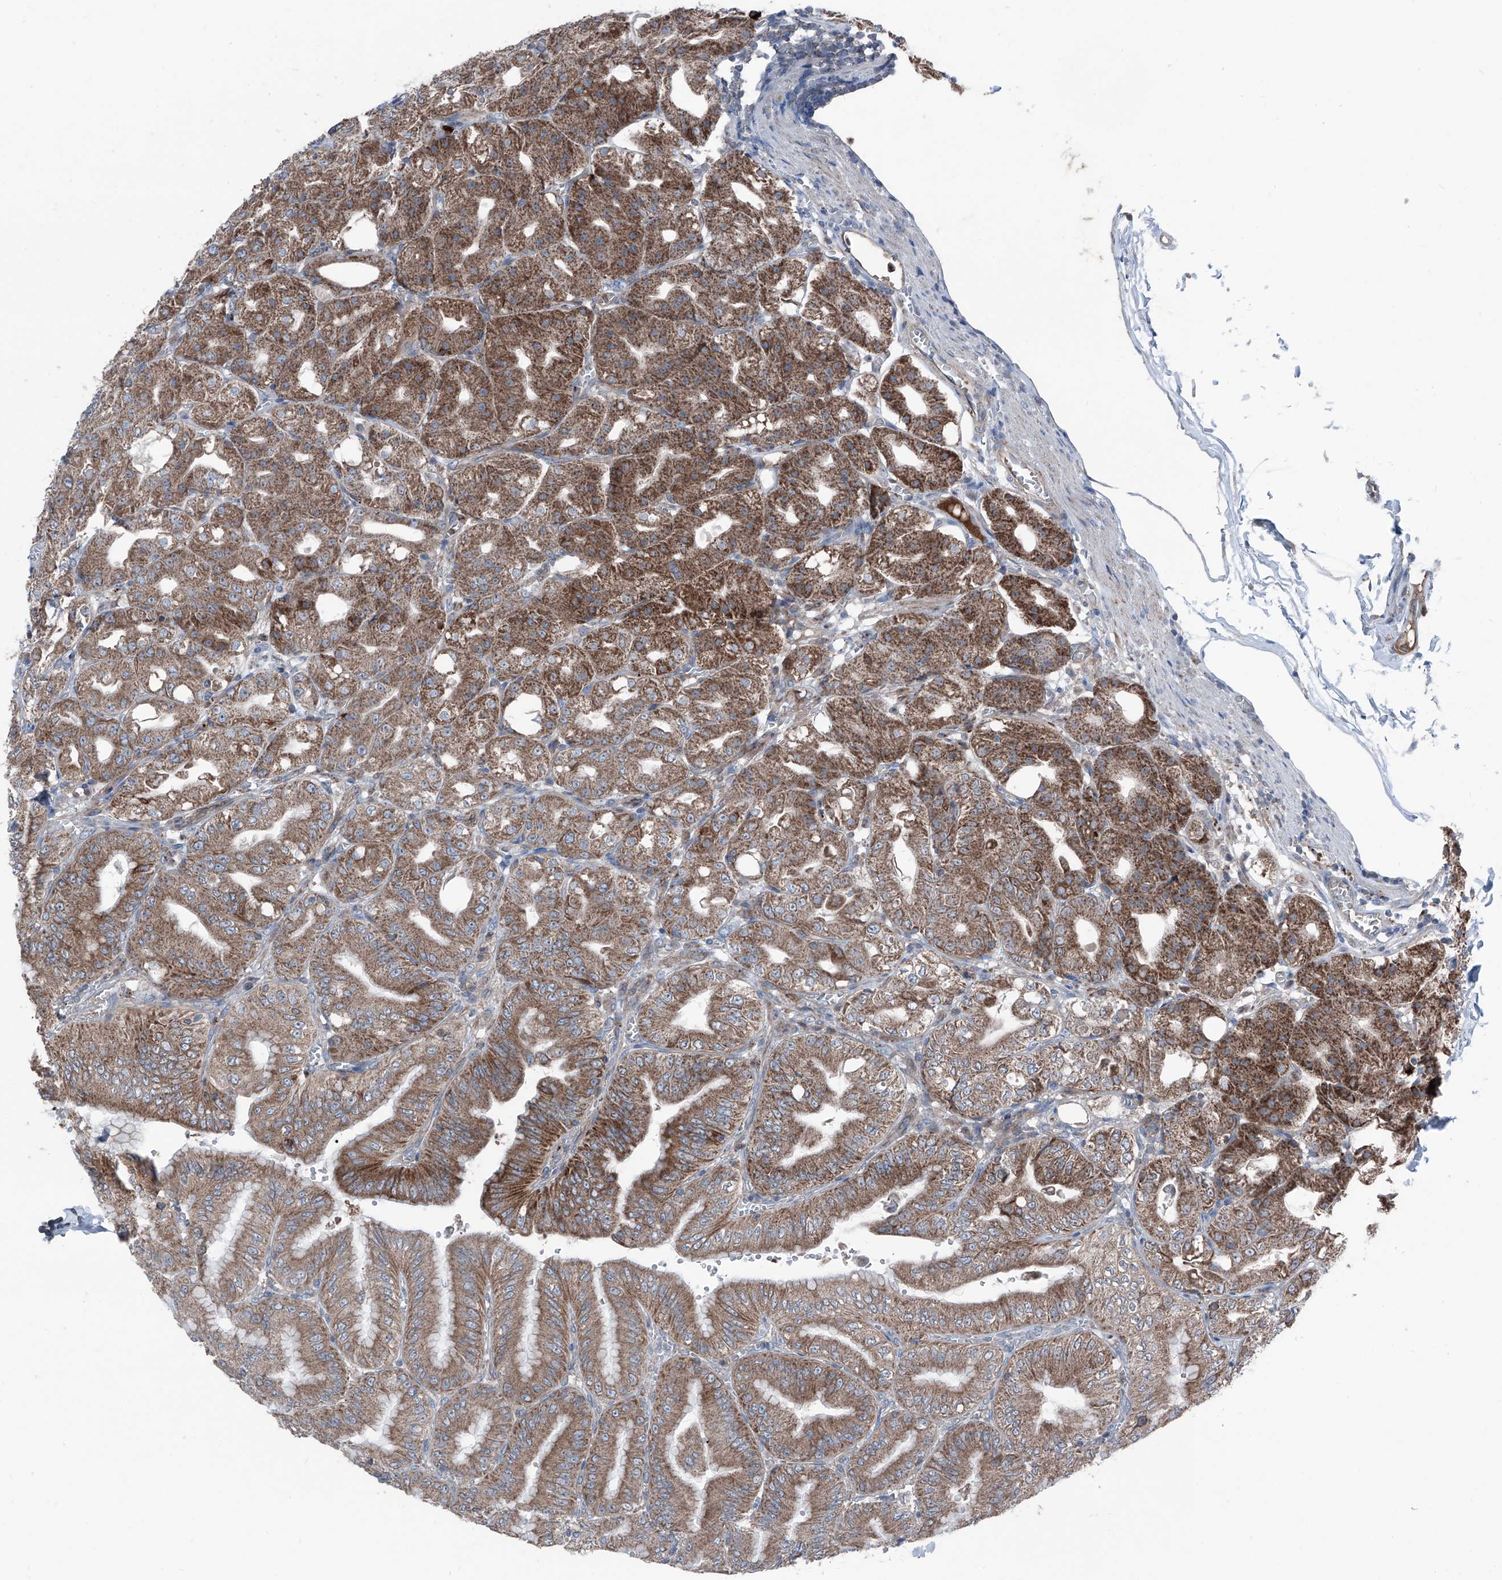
{"staining": {"intensity": "strong", "quantity": ">75%", "location": "cytoplasmic/membranous"}, "tissue": "stomach", "cell_type": "Glandular cells", "image_type": "normal", "snomed": [{"axis": "morphology", "description": "Normal tissue, NOS"}, {"axis": "topography", "description": "Stomach, lower"}], "caption": "Immunohistochemical staining of normal stomach displays high levels of strong cytoplasmic/membranous positivity in approximately >75% of glandular cells. (Brightfield microscopy of DAB IHC at high magnification).", "gene": "GPAT3", "patient": {"sex": "male", "age": 71}}